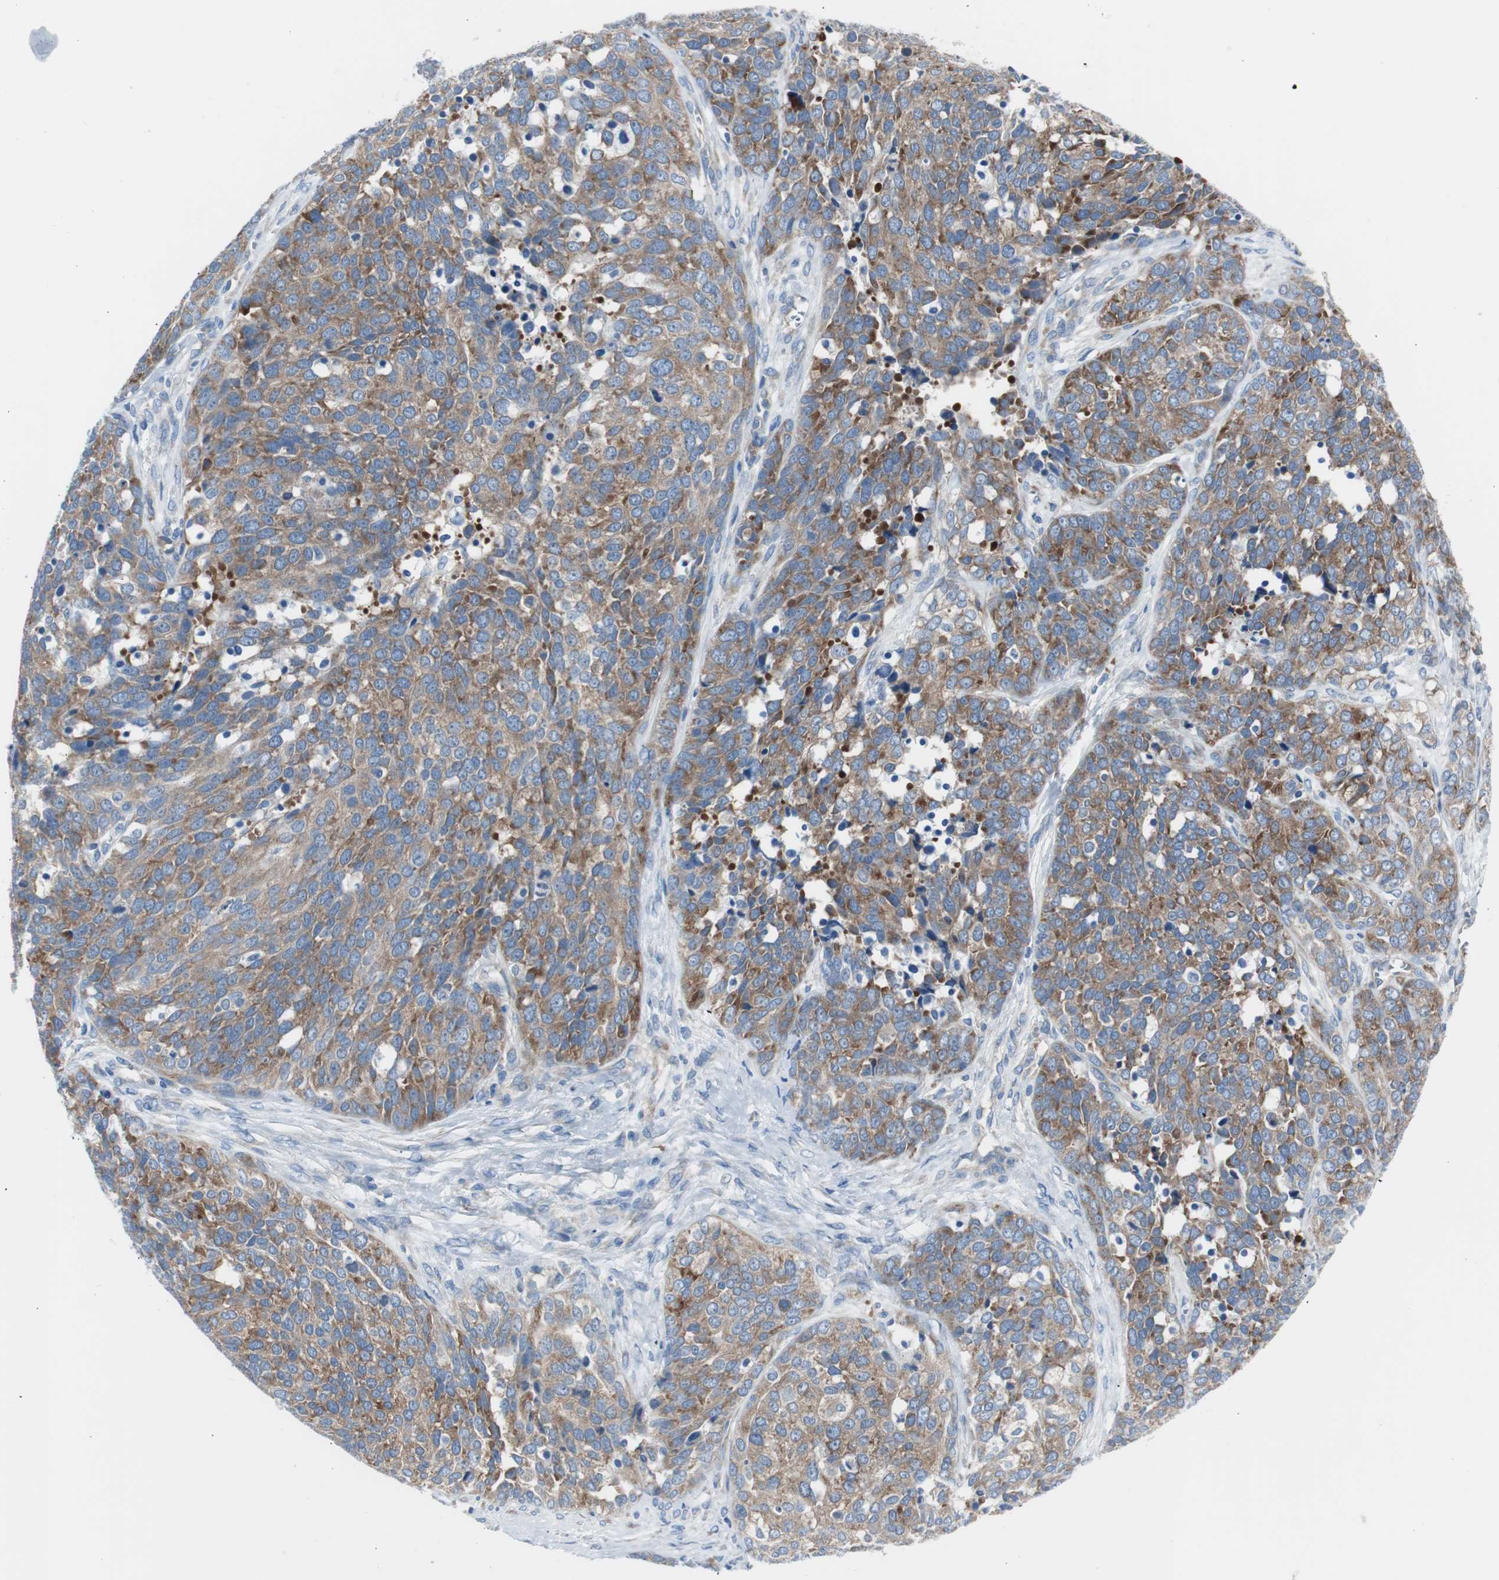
{"staining": {"intensity": "moderate", "quantity": ">75%", "location": "cytoplasmic/membranous"}, "tissue": "ovarian cancer", "cell_type": "Tumor cells", "image_type": "cancer", "snomed": [{"axis": "morphology", "description": "Cystadenocarcinoma, serous, NOS"}, {"axis": "topography", "description": "Ovary"}], "caption": "A brown stain shows moderate cytoplasmic/membranous expression of a protein in human serous cystadenocarcinoma (ovarian) tumor cells.", "gene": "RPS12", "patient": {"sex": "female", "age": 44}}